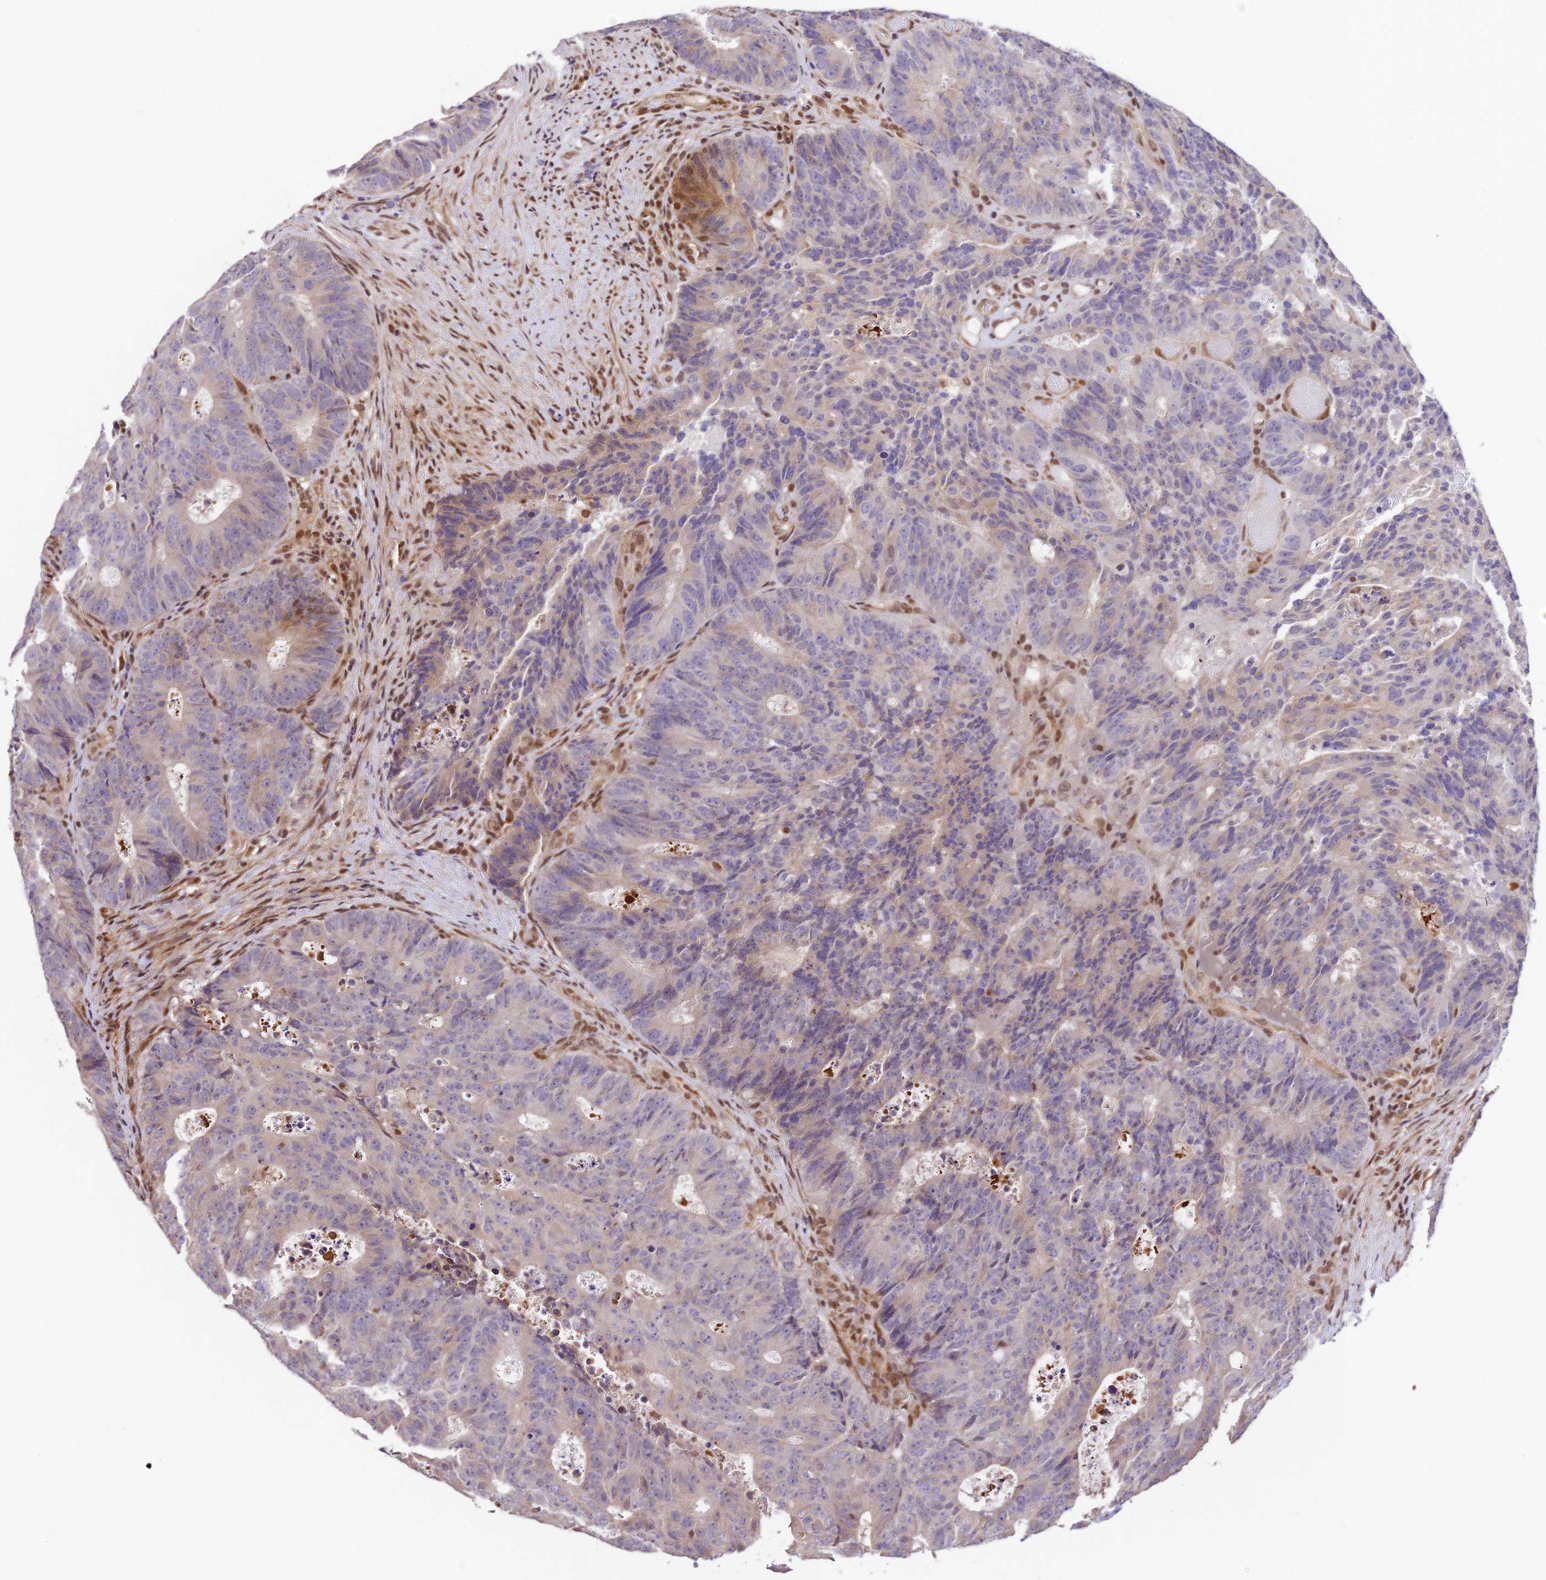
{"staining": {"intensity": "weak", "quantity": "<25%", "location": "cytoplasmic/membranous"}, "tissue": "colorectal cancer", "cell_type": "Tumor cells", "image_type": "cancer", "snomed": [{"axis": "morphology", "description": "Adenocarcinoma, NOS"}, {"axis": "topography", "description": "Colon"}], "caption": "A photomicrograph of colorectal adenocarcinoma stained for a protein displays no brown staining in tumor cells. (DAB IHC visualized using brightfield microscopy, high magnification).", "gene": "TRIM22", "patient": {"sex": "male", "age": 87}}